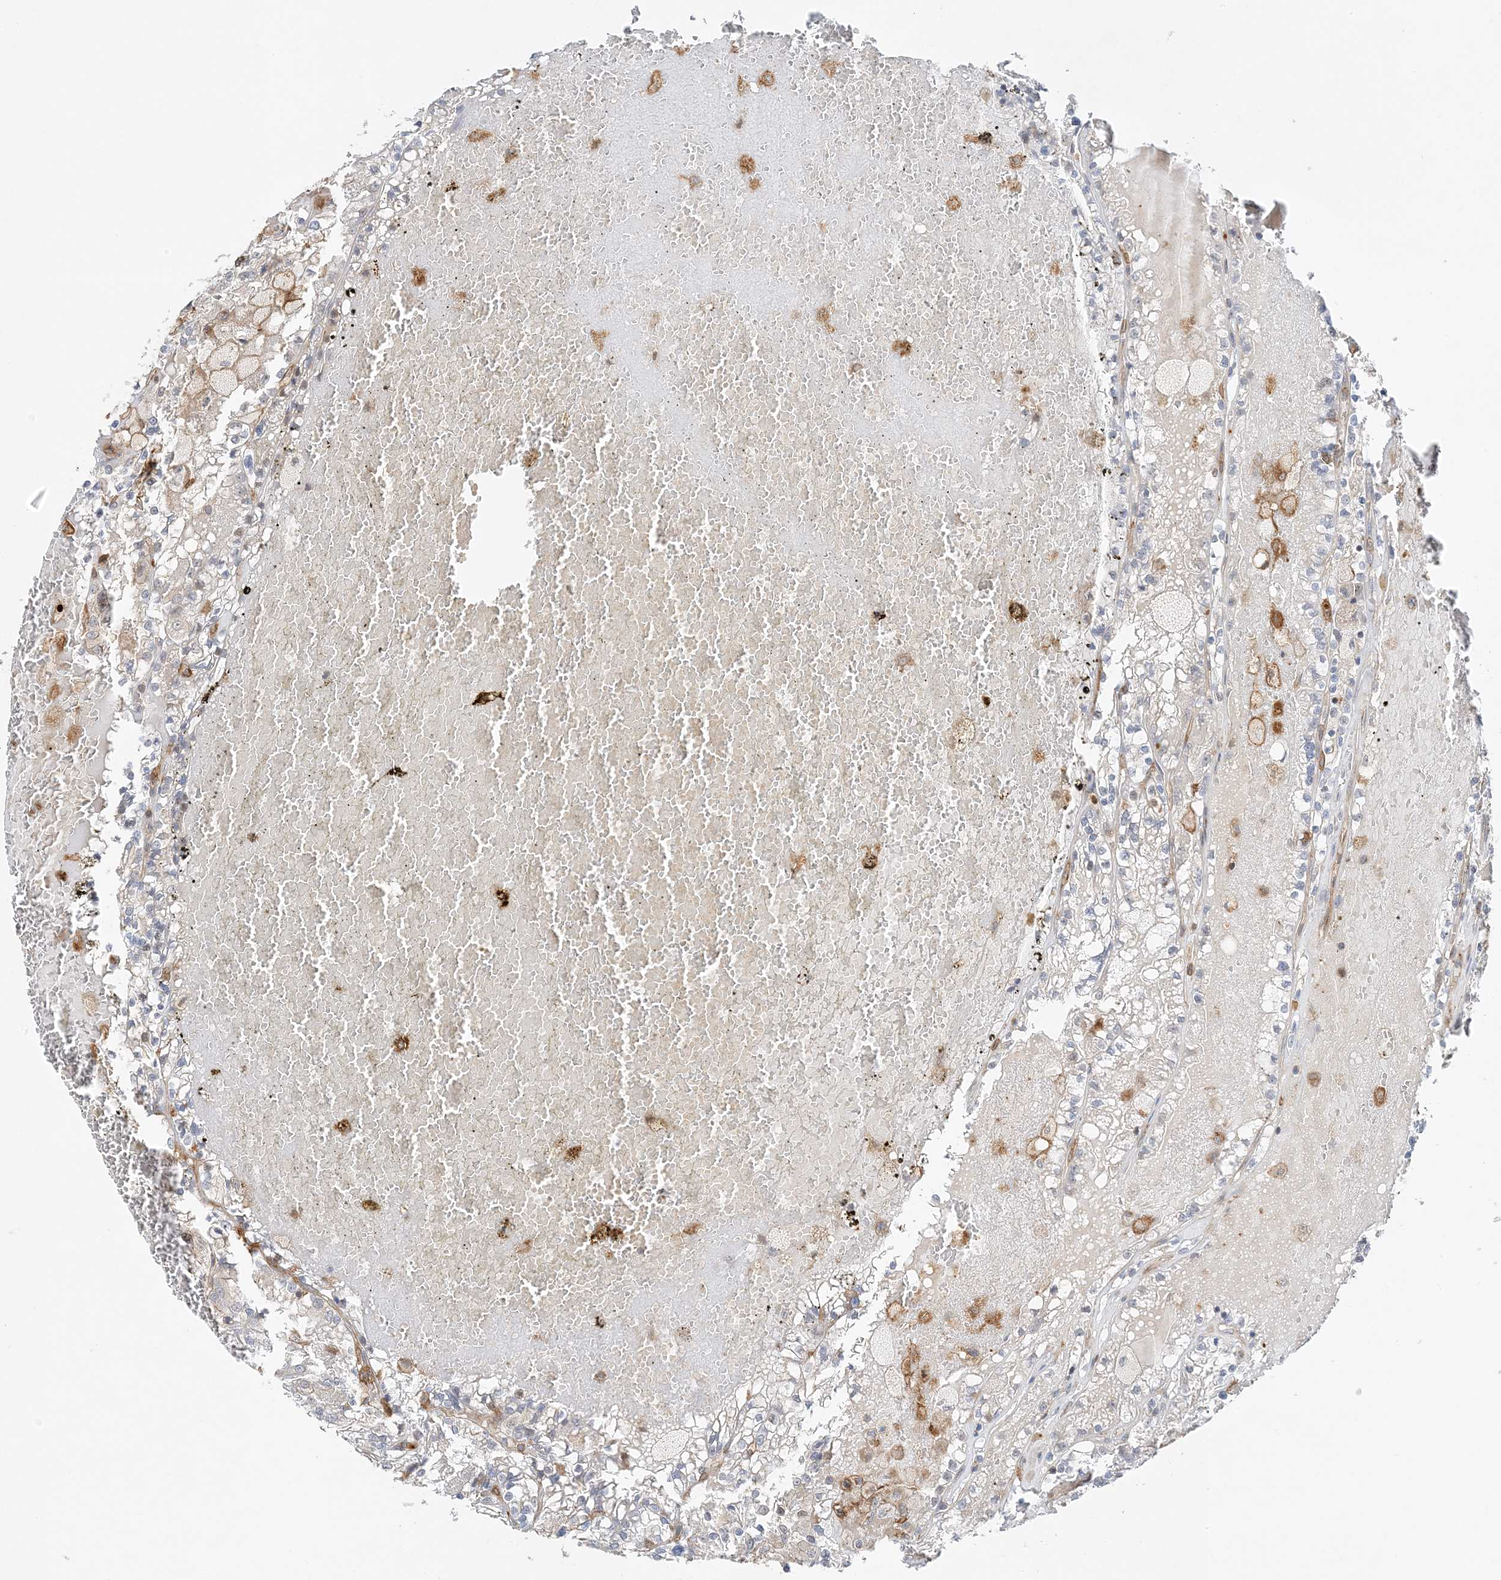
{"staining": {"intensity": "negative", "quantity": "none", "location": "none"}, "tissue": "renal cancer", "cell_type": "Tumor cells", "image_type": "cancer", "snomed": [{"axis": "morphology", "description": "Adenocarcinoma, NOS"}, {"axis": "topography", "description": "Kidney"}], "caption": "This photomicrograph is of renal cancer stained with IHC to label a protein in brown with the nuclei are counter-stained blue. There is no staining in tumor cells.", "gene": "TATDN3", "patient": {"sex": "female", "age": 56}}